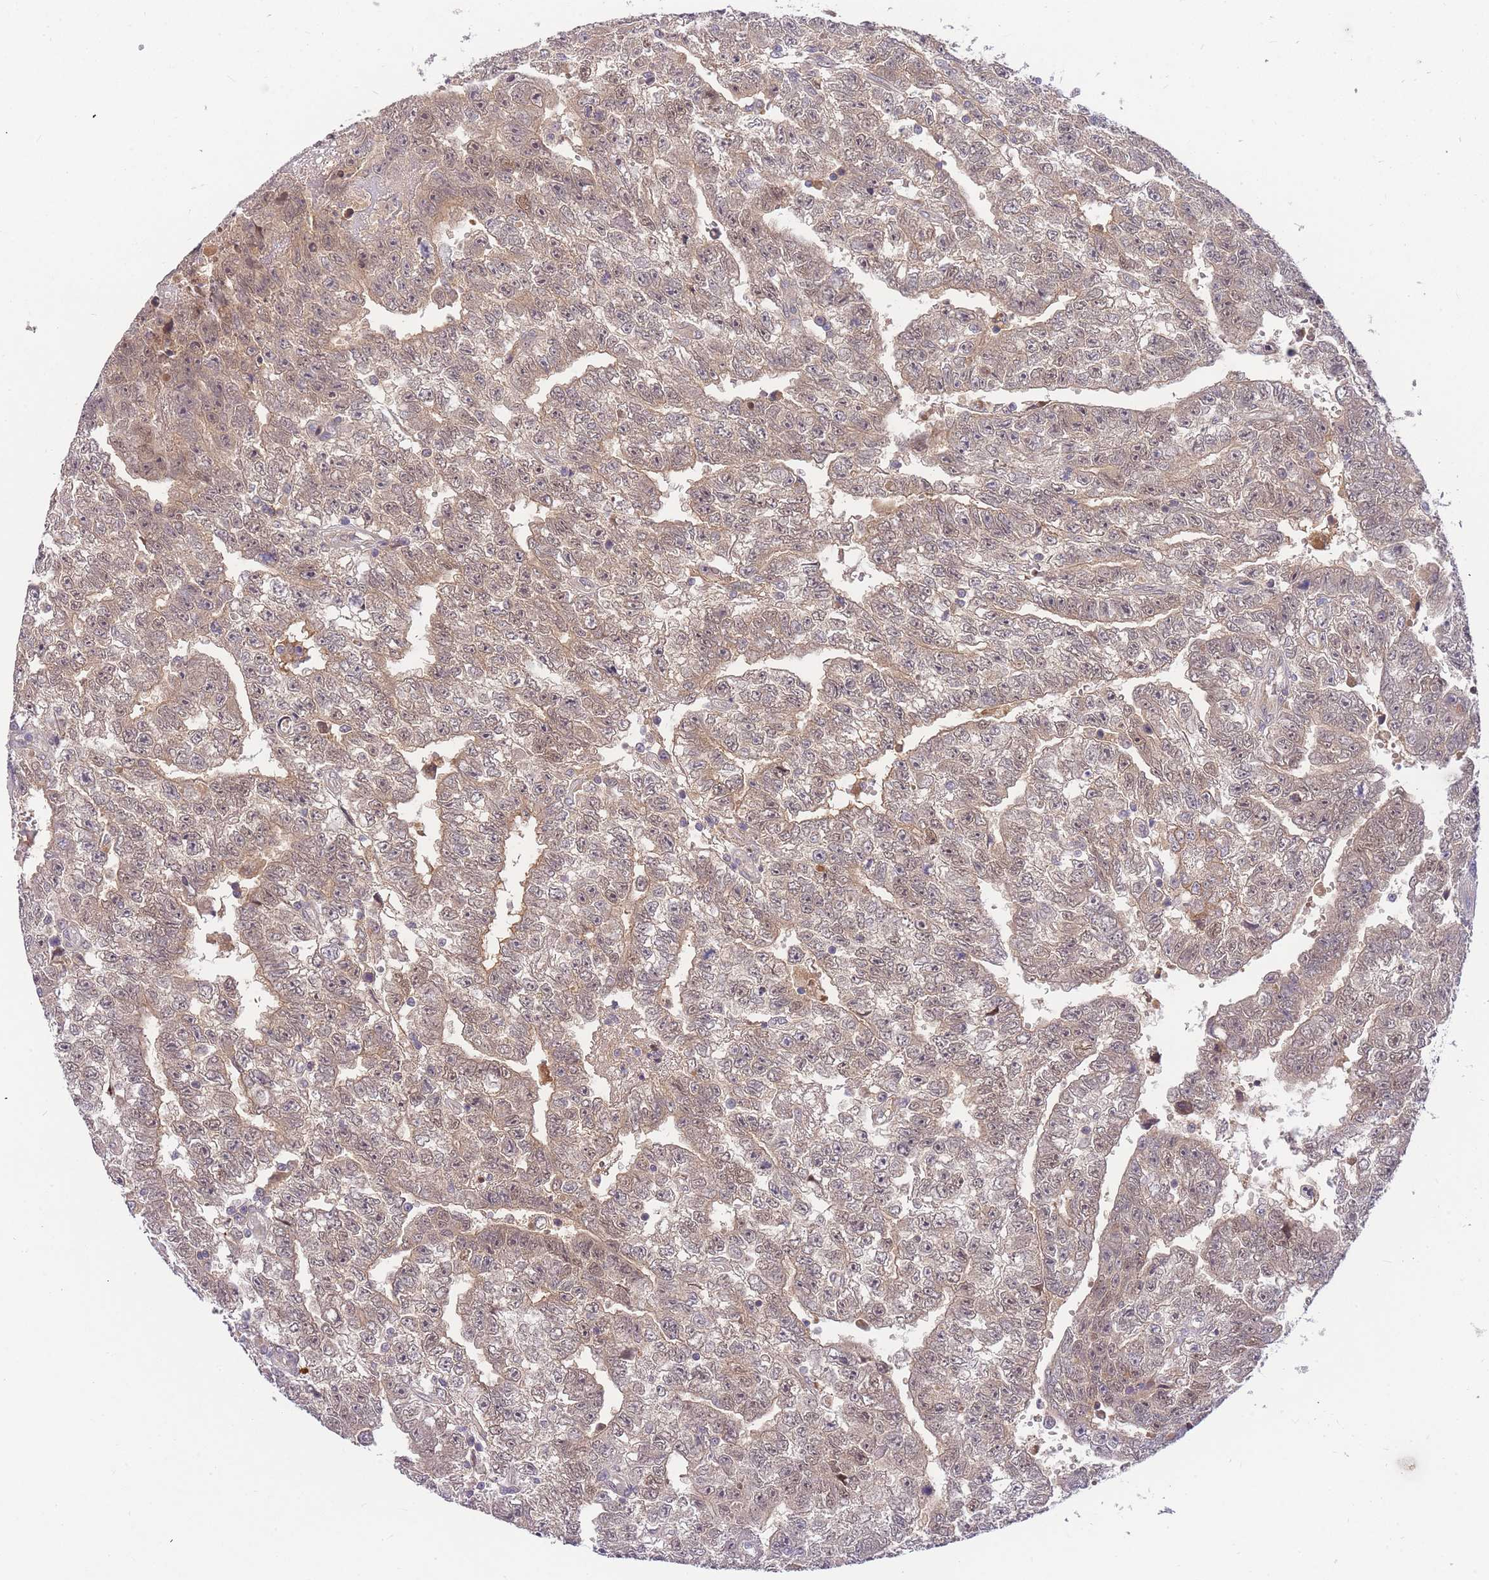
{"staining": {"intensity": "weak", "quantity": "25%-75%", "location": "cytoplasmic/membranous"}, "tissue": "testis cancer", "cell_type": "Tumor cells", "image_type": "cancer", "snomed": [{"axis": "morphology", "description": "Carcinoma, Embryonal, NOS"}, {"axis": "topography", "description": "Testis"}], "caption": "Immunohistochemistry (DAB) staining of human testis embryonal carcinoma displays weak cytoplasmic/membranous protein staining in approximately 25%-75% of tumor cells. (IHC, brightfield microscopy, high magnification).", "gene": "ZNF577", "patient": {"sex": "male", "age": 25}}